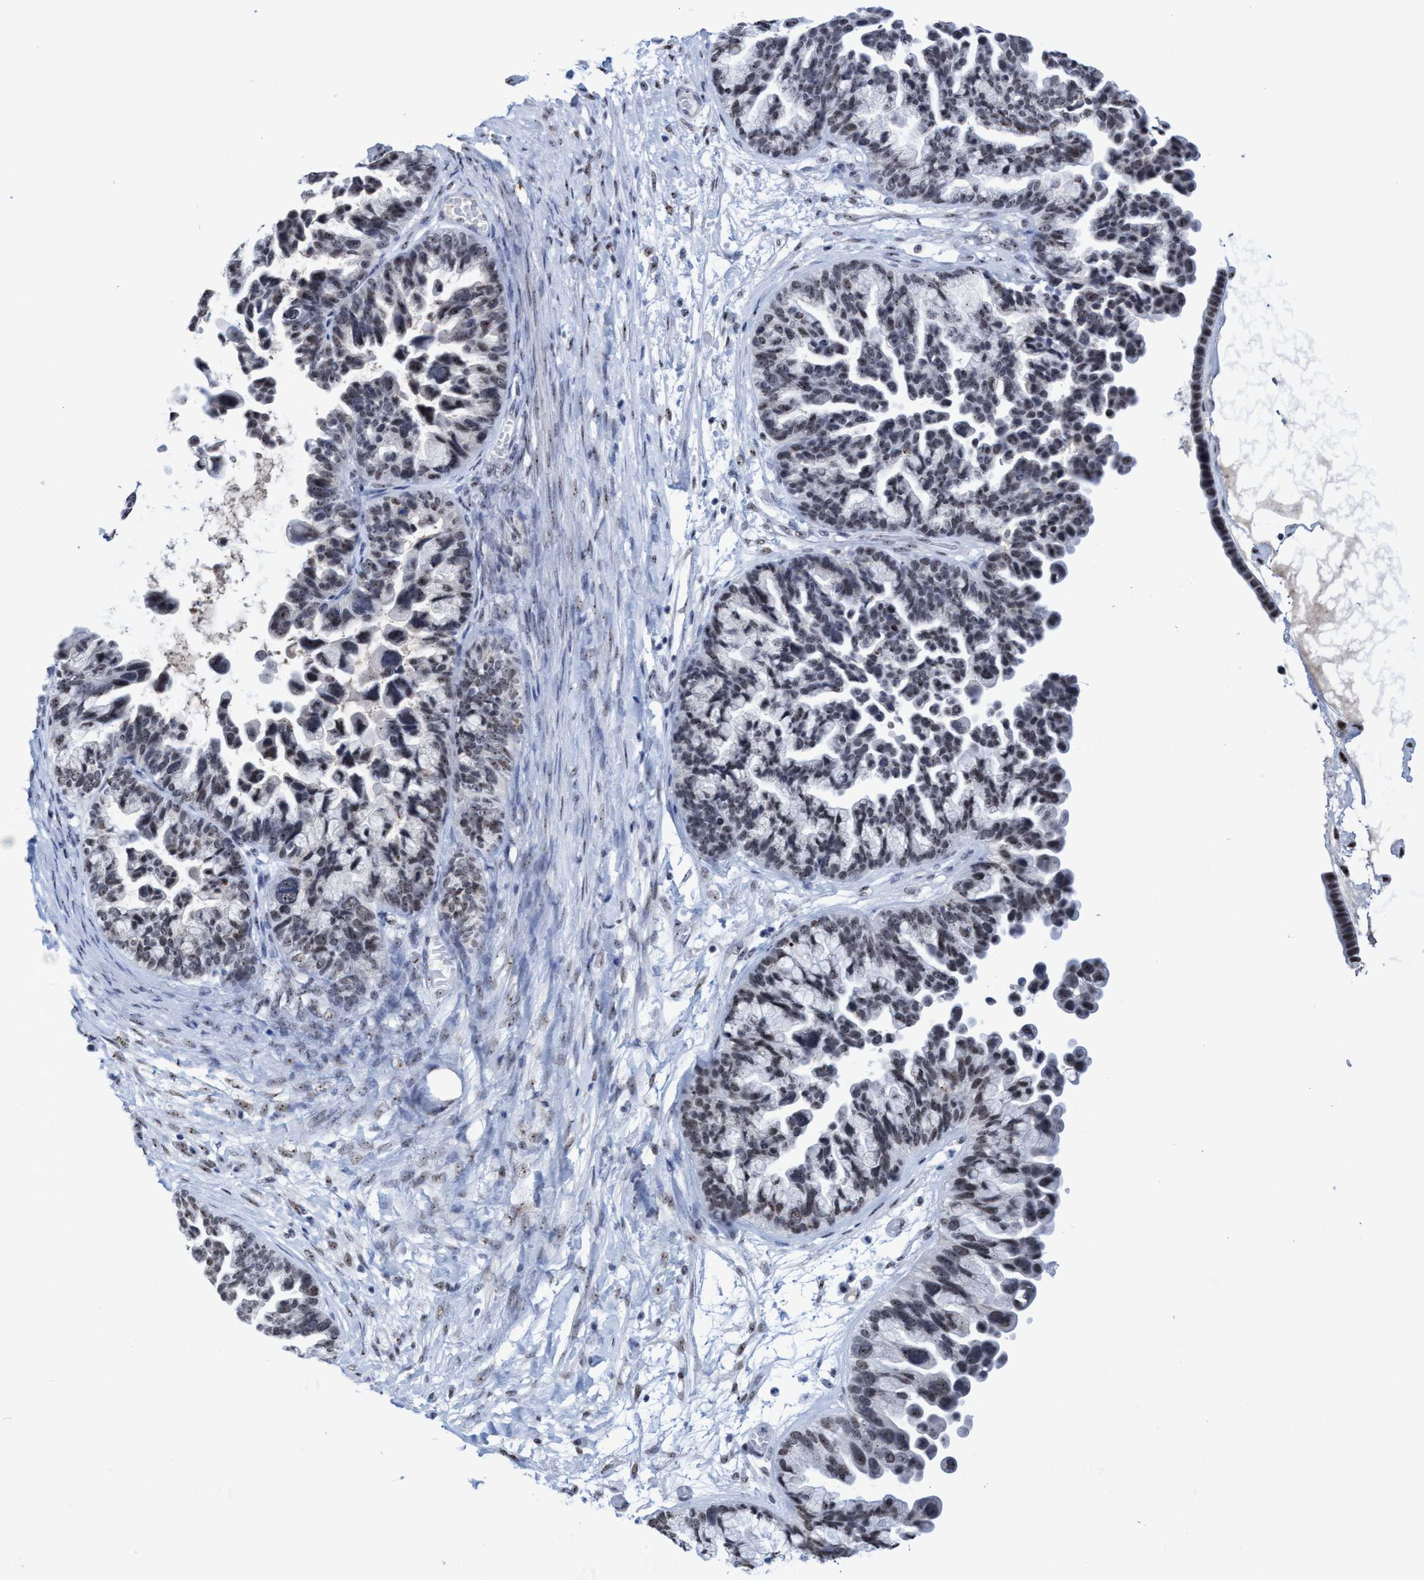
{"staining": {"intensity": "weak", "quantity": "<25%", "location": "nuclear"}, "tissue": "ovarian cancer", "cell_type": "Tumor cells", "image_type": "cancer", "snomed": [{"axis": "morphology", "description": "Cystadenocarcinoma, serous, NOS"}, {"axis": "topography", "description": "Ovary"}], "caption": "Immunohistochemistry (IHC) micrograph of neoplastic tissue: human ovarian cancer stained with DAB shows no significant protein expression in tumor cells. (DAB (3,3'-diaminobenzidine) immunohistochemistry with hematoxylin counter stain).", "gene": "EFCAB10", "patient": {"sex": "female", "age": 56}}